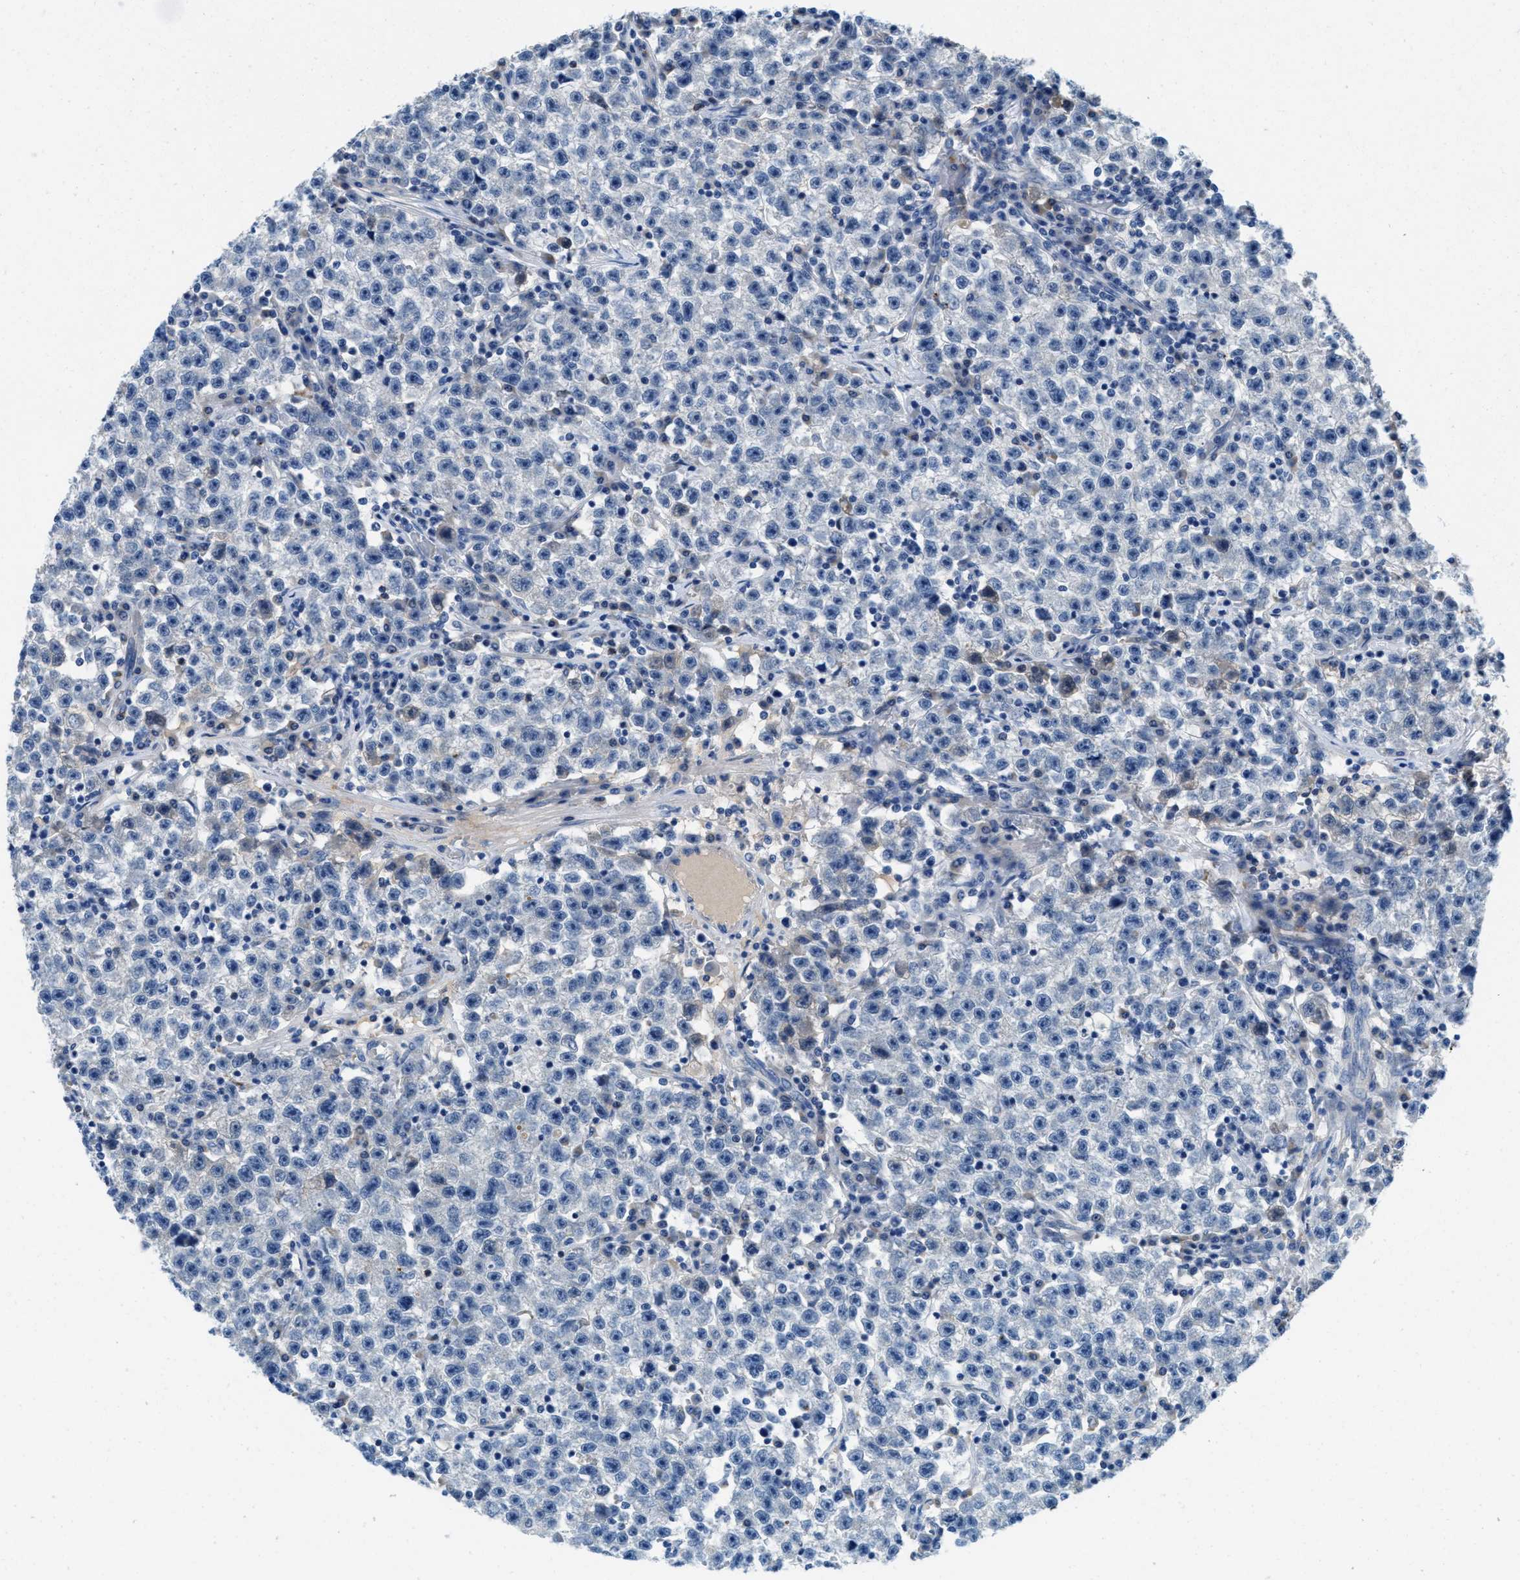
{"staining": {"intensity": "negative", "quantity": "none", "location": "none"}, "tissue": "testis cancer", "cell_type": "Tumor cells", "image_type": "cancer", "snomed": [{"axis": "morphology", "description": "Seminoma, NOS"}, {"axis": "topography", "description": "Testis"}], "caption": "The IHC photomicrograph has no significant staining in tumor cells of testis cancer tissue. Brightfield microscopy of immunohistochemistry stained with DAB (3,3'-diaminobenzidine) (brown) and hematoxylin (blue), captured at high magnification.", "gene": "TSPAN3", "patient": {"sex": "male", "age": 22}}